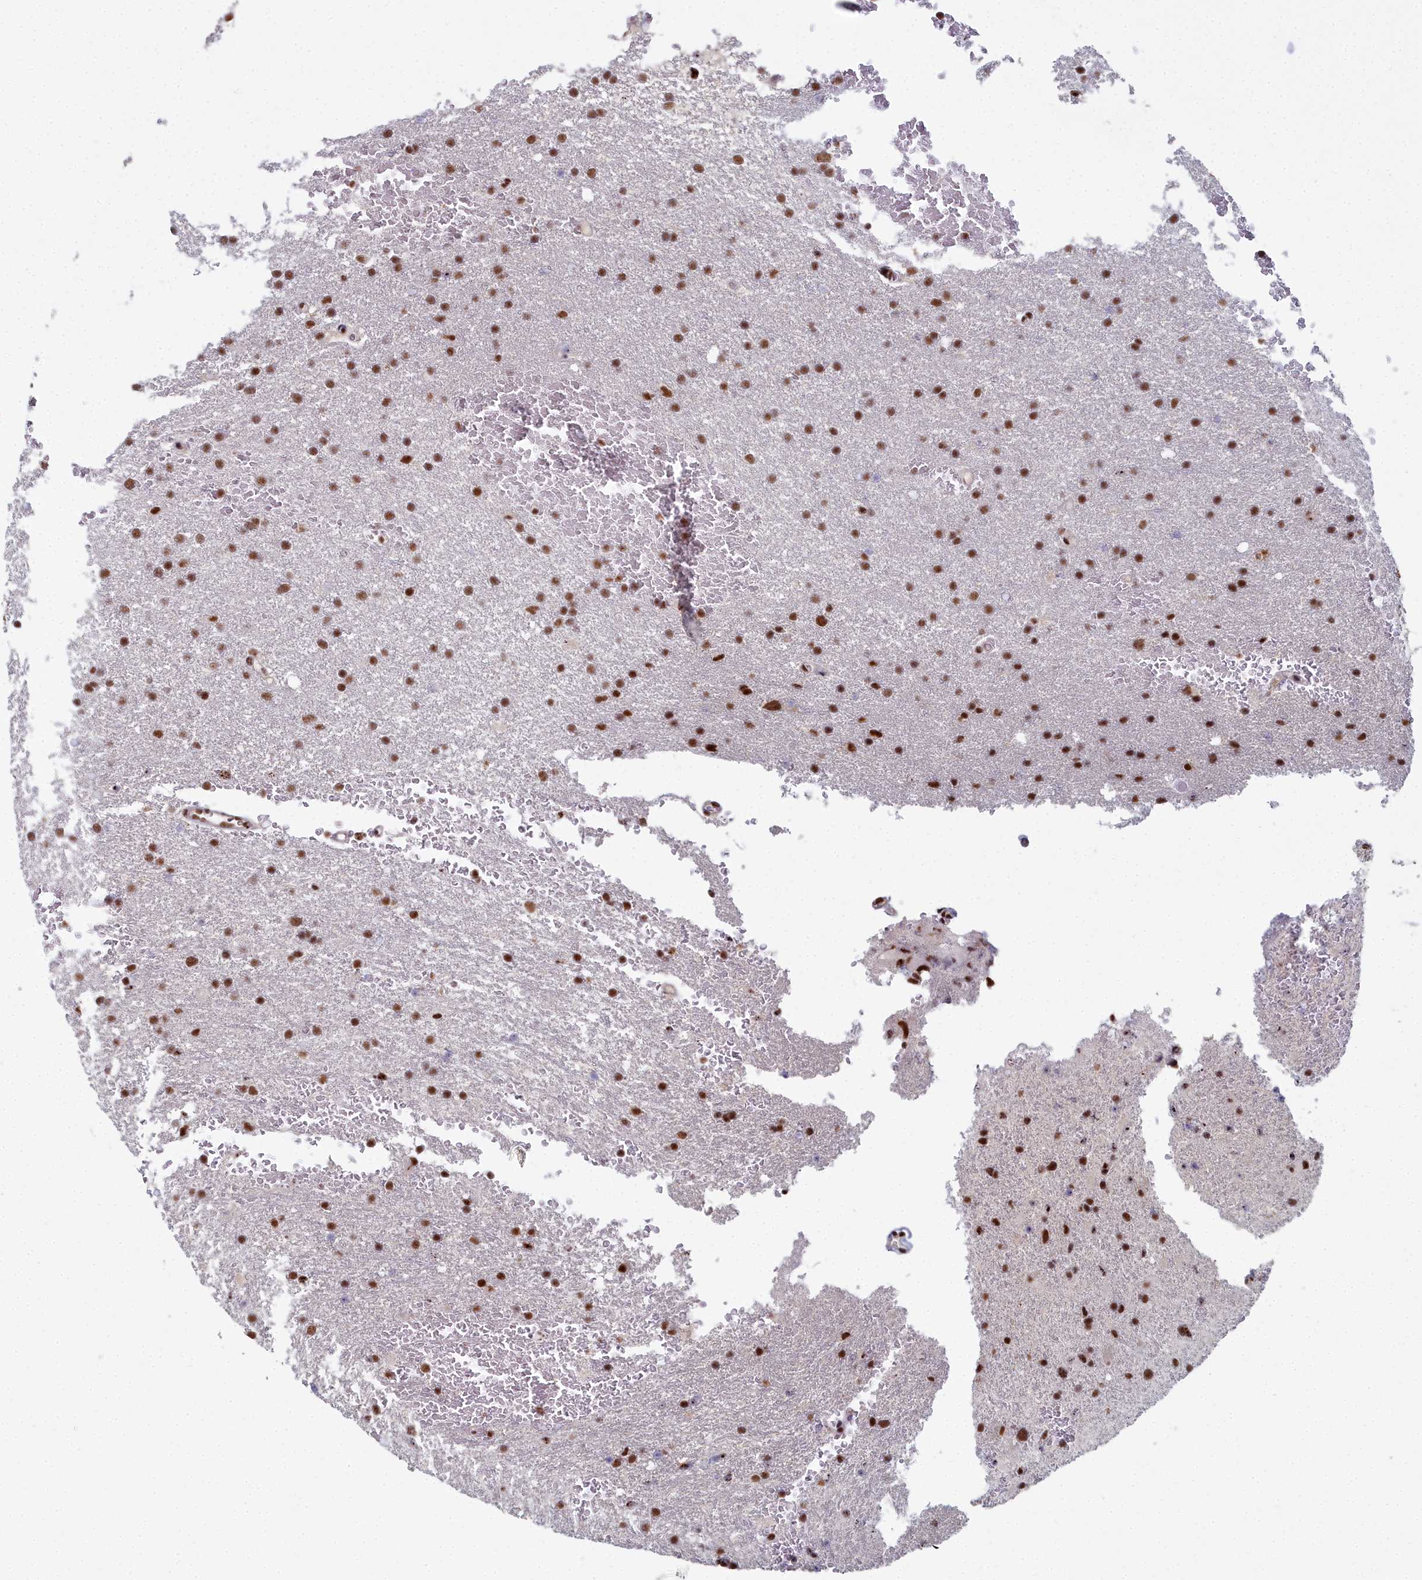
{"staining": {"intensity": "strong", "quantity": ">75%", "location": "nuclear"}, "tissue": "glioma", "cell_type": "Tumor cells", "image_type": "cancer", "snomed": [{"axis": "morphology", "description": "Glioma, malignant, High grade"}, {"axis": "topography", "description": "Cerebral cortex"}], "caption": "This is a micrograph of immunohistochemistry staining of glioma, which shows strong staining in the nuclear of tumor cells.", "gene": "SF3B3", "patient": {"sex": "female", "age": 36}}